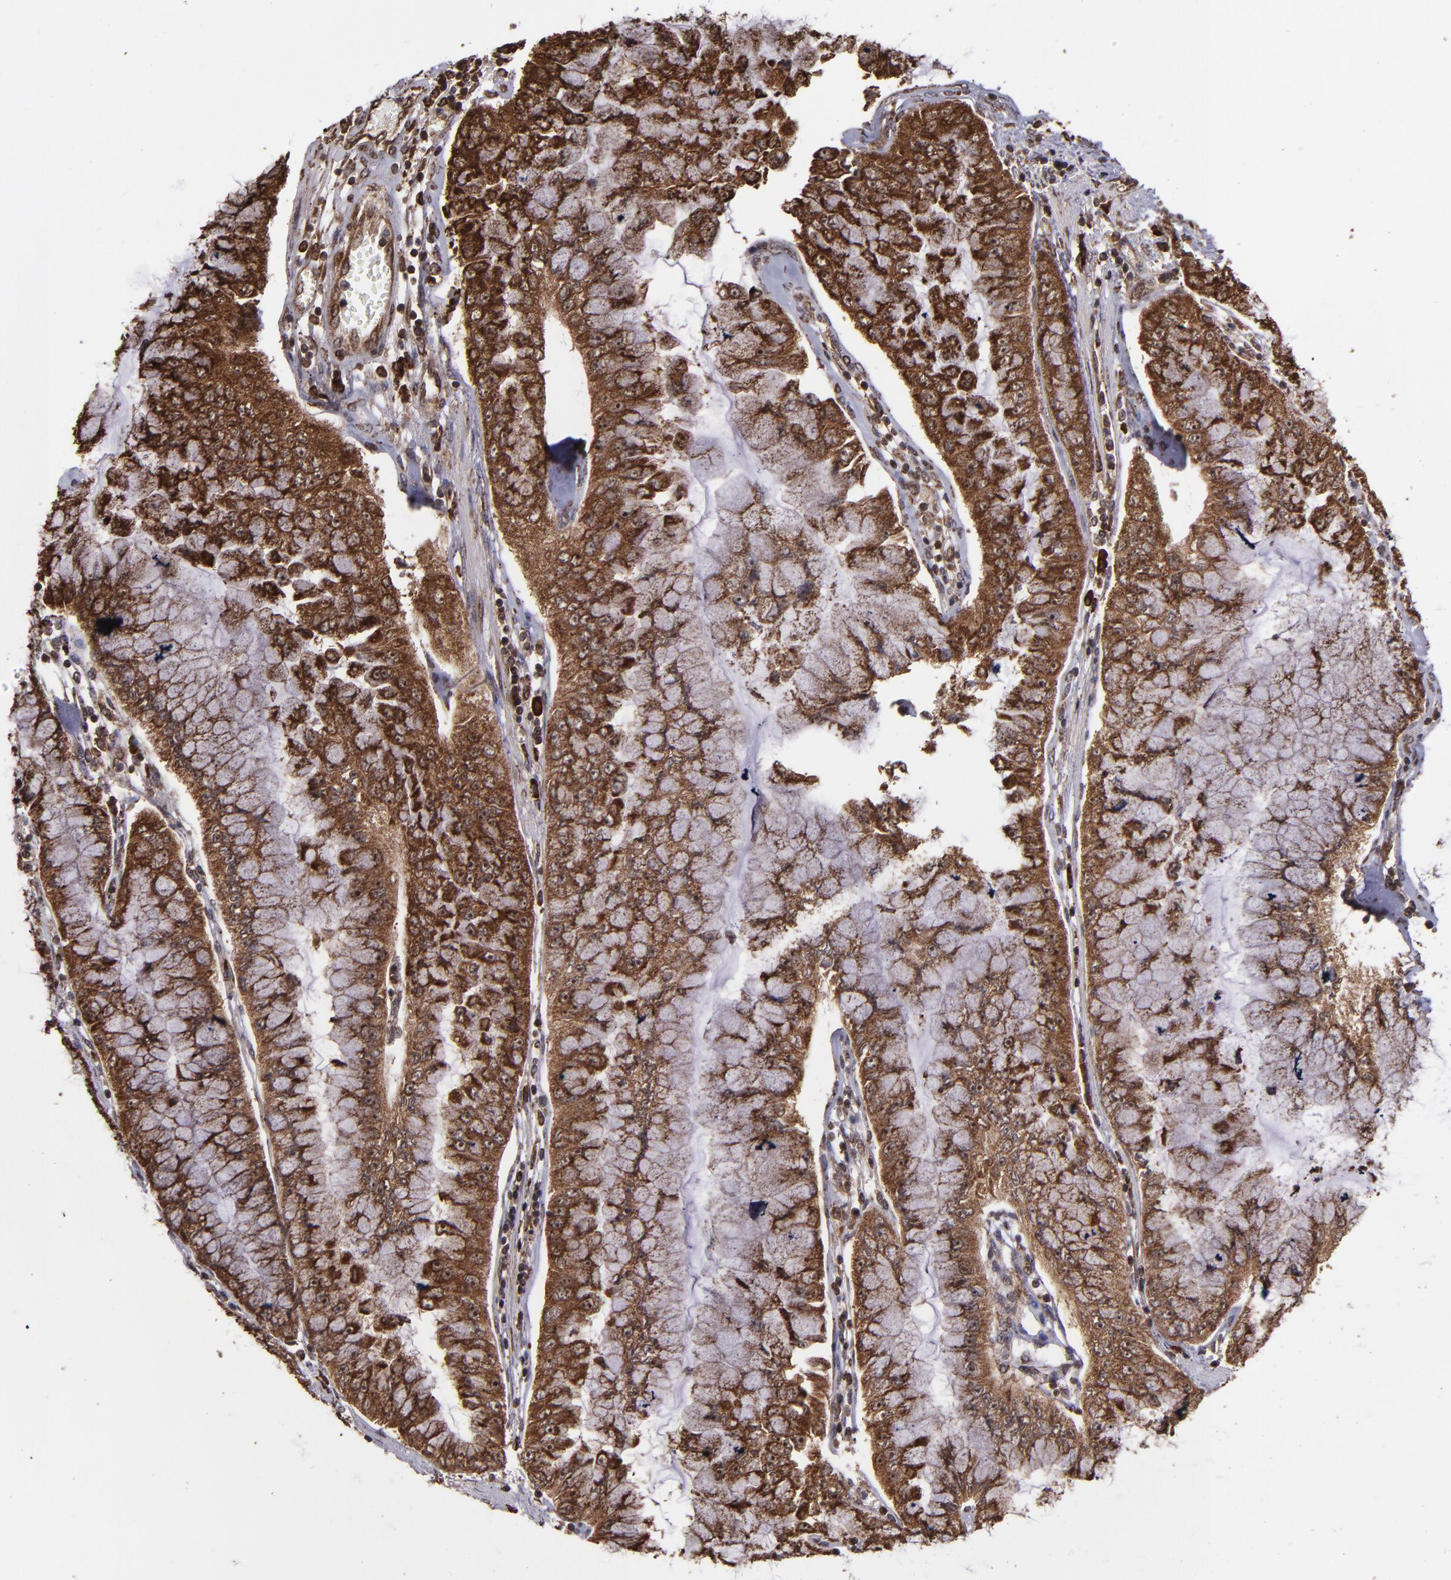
{"staining": {"intensity": "strong", "quantity": ">75%", "location": "cytoplasmic/membranous,nuclear"}, "tissue": "liver cancer", "cell_type": "Tumor cells", "image_type": "cancer", "snomed": [{"axis": "morphology", "description": "Cholangiocarcinoma"}, {"axis": "topography", "description": "Liver"}], "caption": "A brown stain shows strong cytoplasmic/membranous and nuclear expression of a protein in liver cancer (cholangiocarcinoma) tumor cells.", "gene": "EIF4ENIF1", "patient": {"sex": "female", "age": 79}}